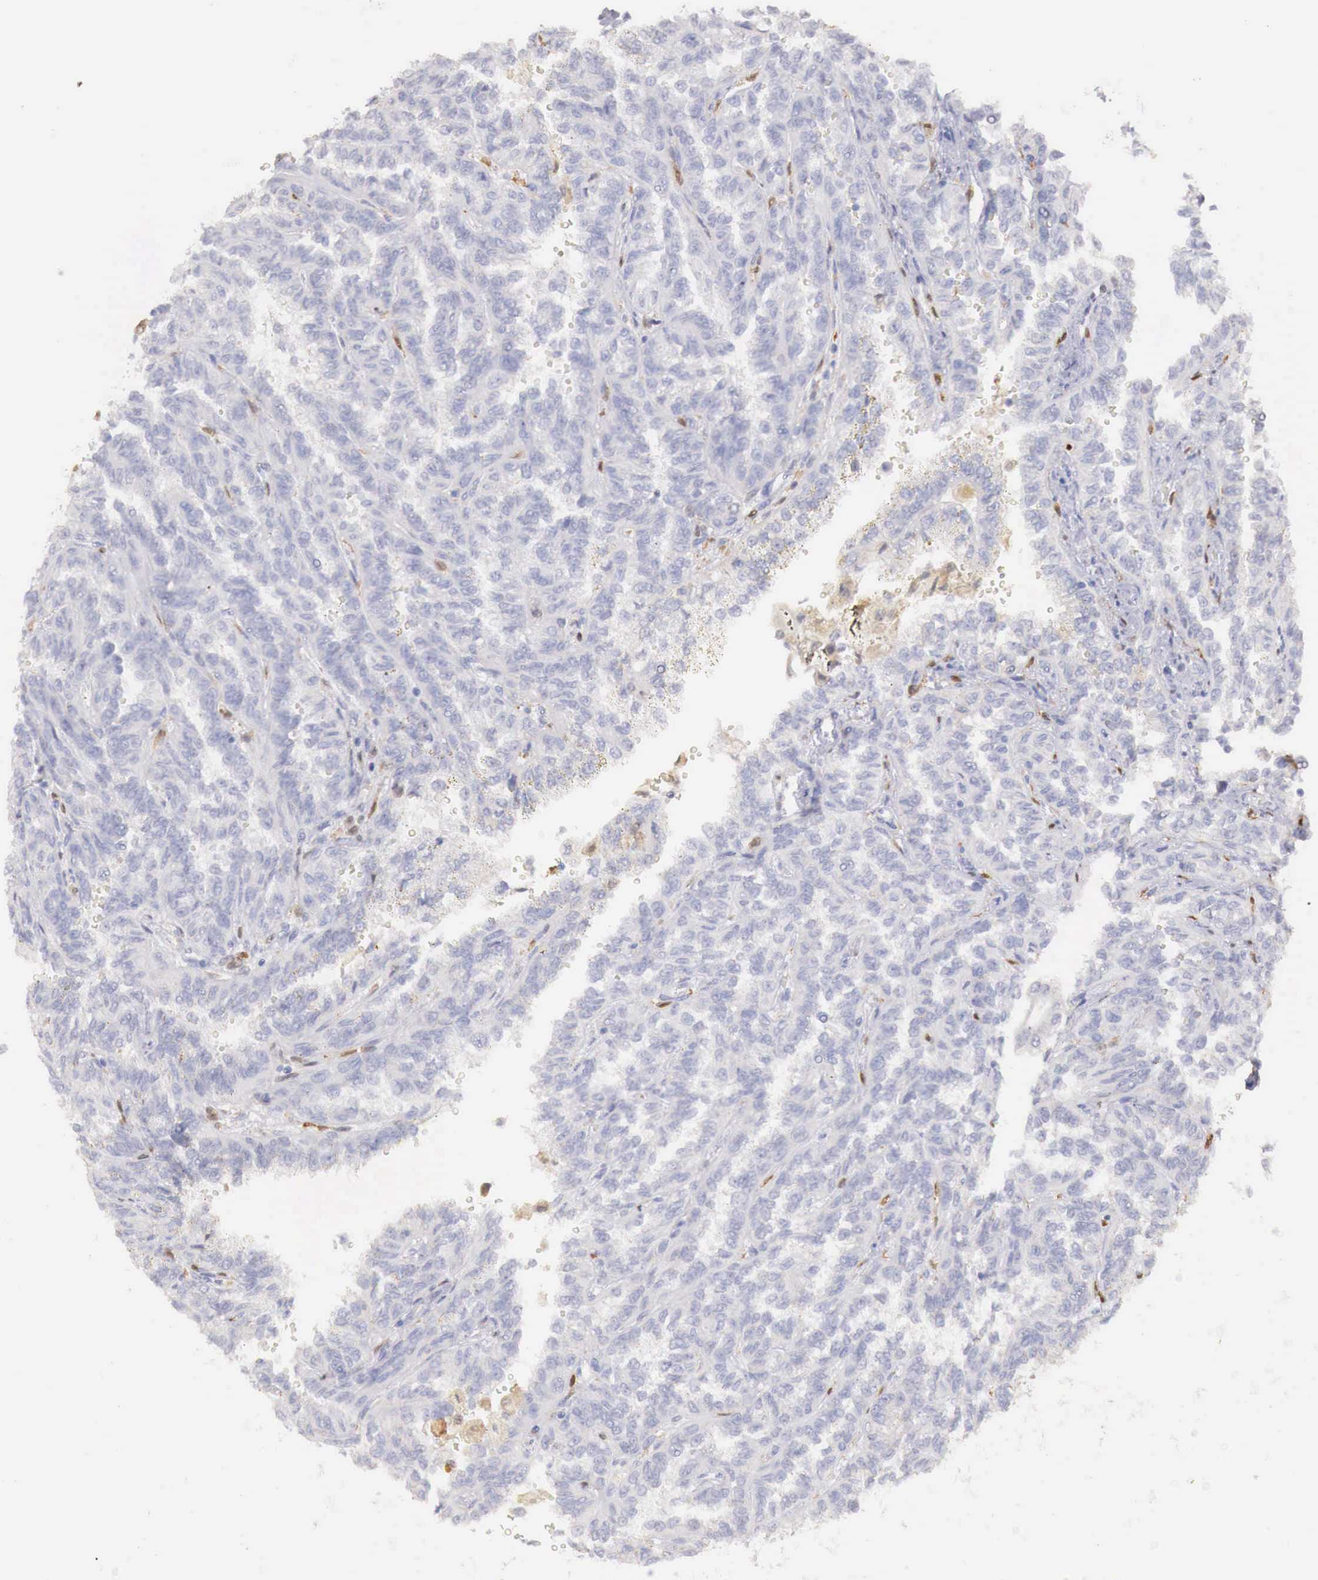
{"staining": {"intensity": "negative", "quantity": "none", "location": "none"}, "tissue": "renal cancer", "cell_type": "Tumor cells", "image_type": "cancer", "snomed": [{"axis": "morphology", "description": "Inflammation, NOS"}, {"axis": "morphology", "description": "Adenocarcinoma, NOS"}, {"axis": "topography", "description": "Kidney"}], "caption": "Renal cancer was stained to show a protein in brown. There is no significant expression in tumor cells.", "gene": "RENBP", "patient": {"sex": "male", "age": 68}}